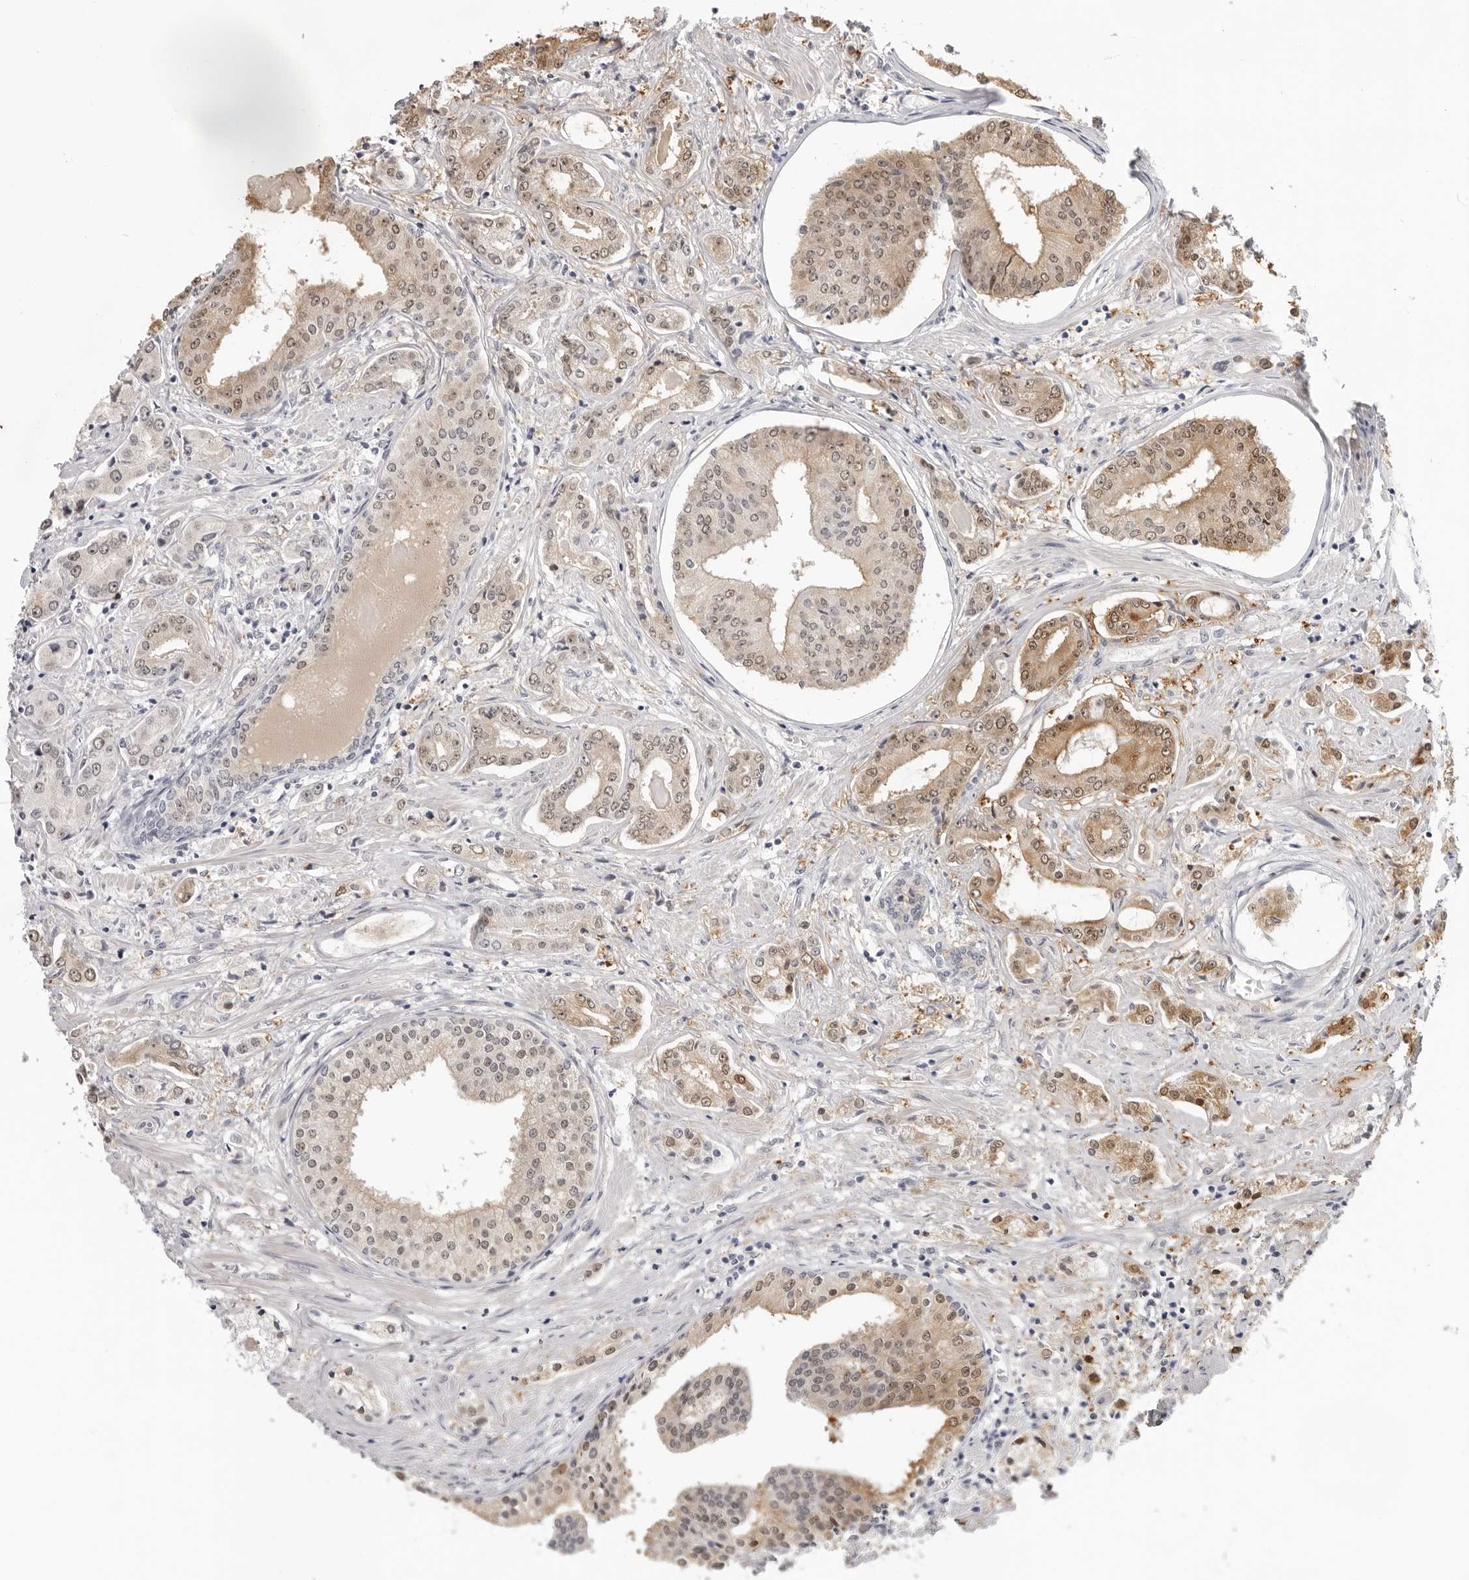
{"staining": {"intensity": "moderate", "quantity": ">75%", "location": "cytoplasmic/membranous,nuclear"}, "tissue": "prostate cancer", "cell_type": "Tumor cells", "image_type": "cancer", "snomed": [{"axis": "morphology", "description": "Adenocarcinoma, High grade"}, {"axis": "topography", "description": "Prostate"}], "caption": "Immunohistochemistry (DAB (3,3'-diaminobenzidine)) staining of adenocarcinoma (high-grade) (prostate) displays moderate cytoplasmic/membranous and nuclear protein positivity in approximately >75% of tumor cells.", "gene": "SRGAP2", "patient": {"sex": "male", "age": 66}}